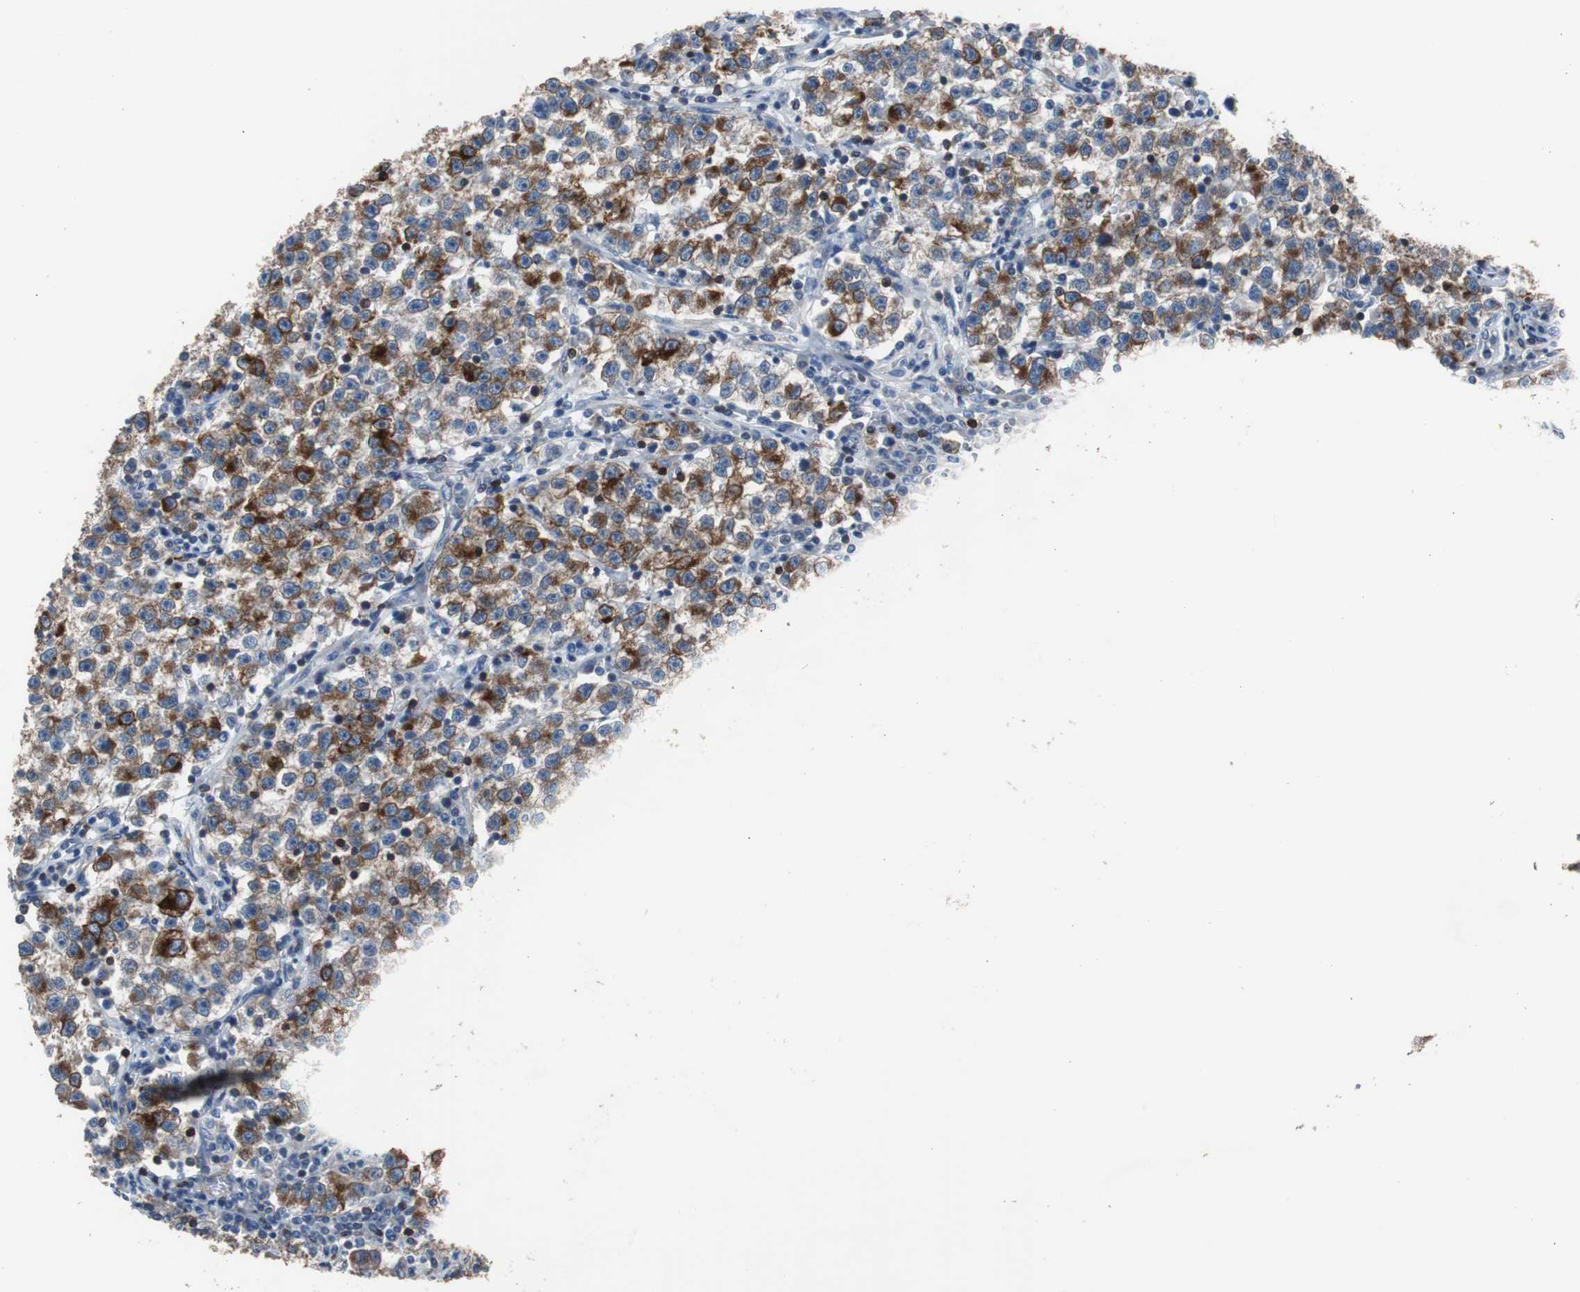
{"staining": {"intensity": "moderate", "quantity": ">75%", "location": "cytoplasmic/membranous"}, "tissue": "testis cancer", "cell_type": "Tumor cells", "image_type": "cancer", "snomed": [{"axis": "morphology", "description": "Seminoma, NOS"}, {"axis": "topography", "description": "Testis"}], "caption": "Immunohistochemistry (IHC) of human seminoma (testis) demonstrates medium levels of moderate cytoplasmic/membranous positivity in approximately >75% of tumor cells.", "gene": "PBXIP1", "patient": {"sex": "male", "age": 22}}